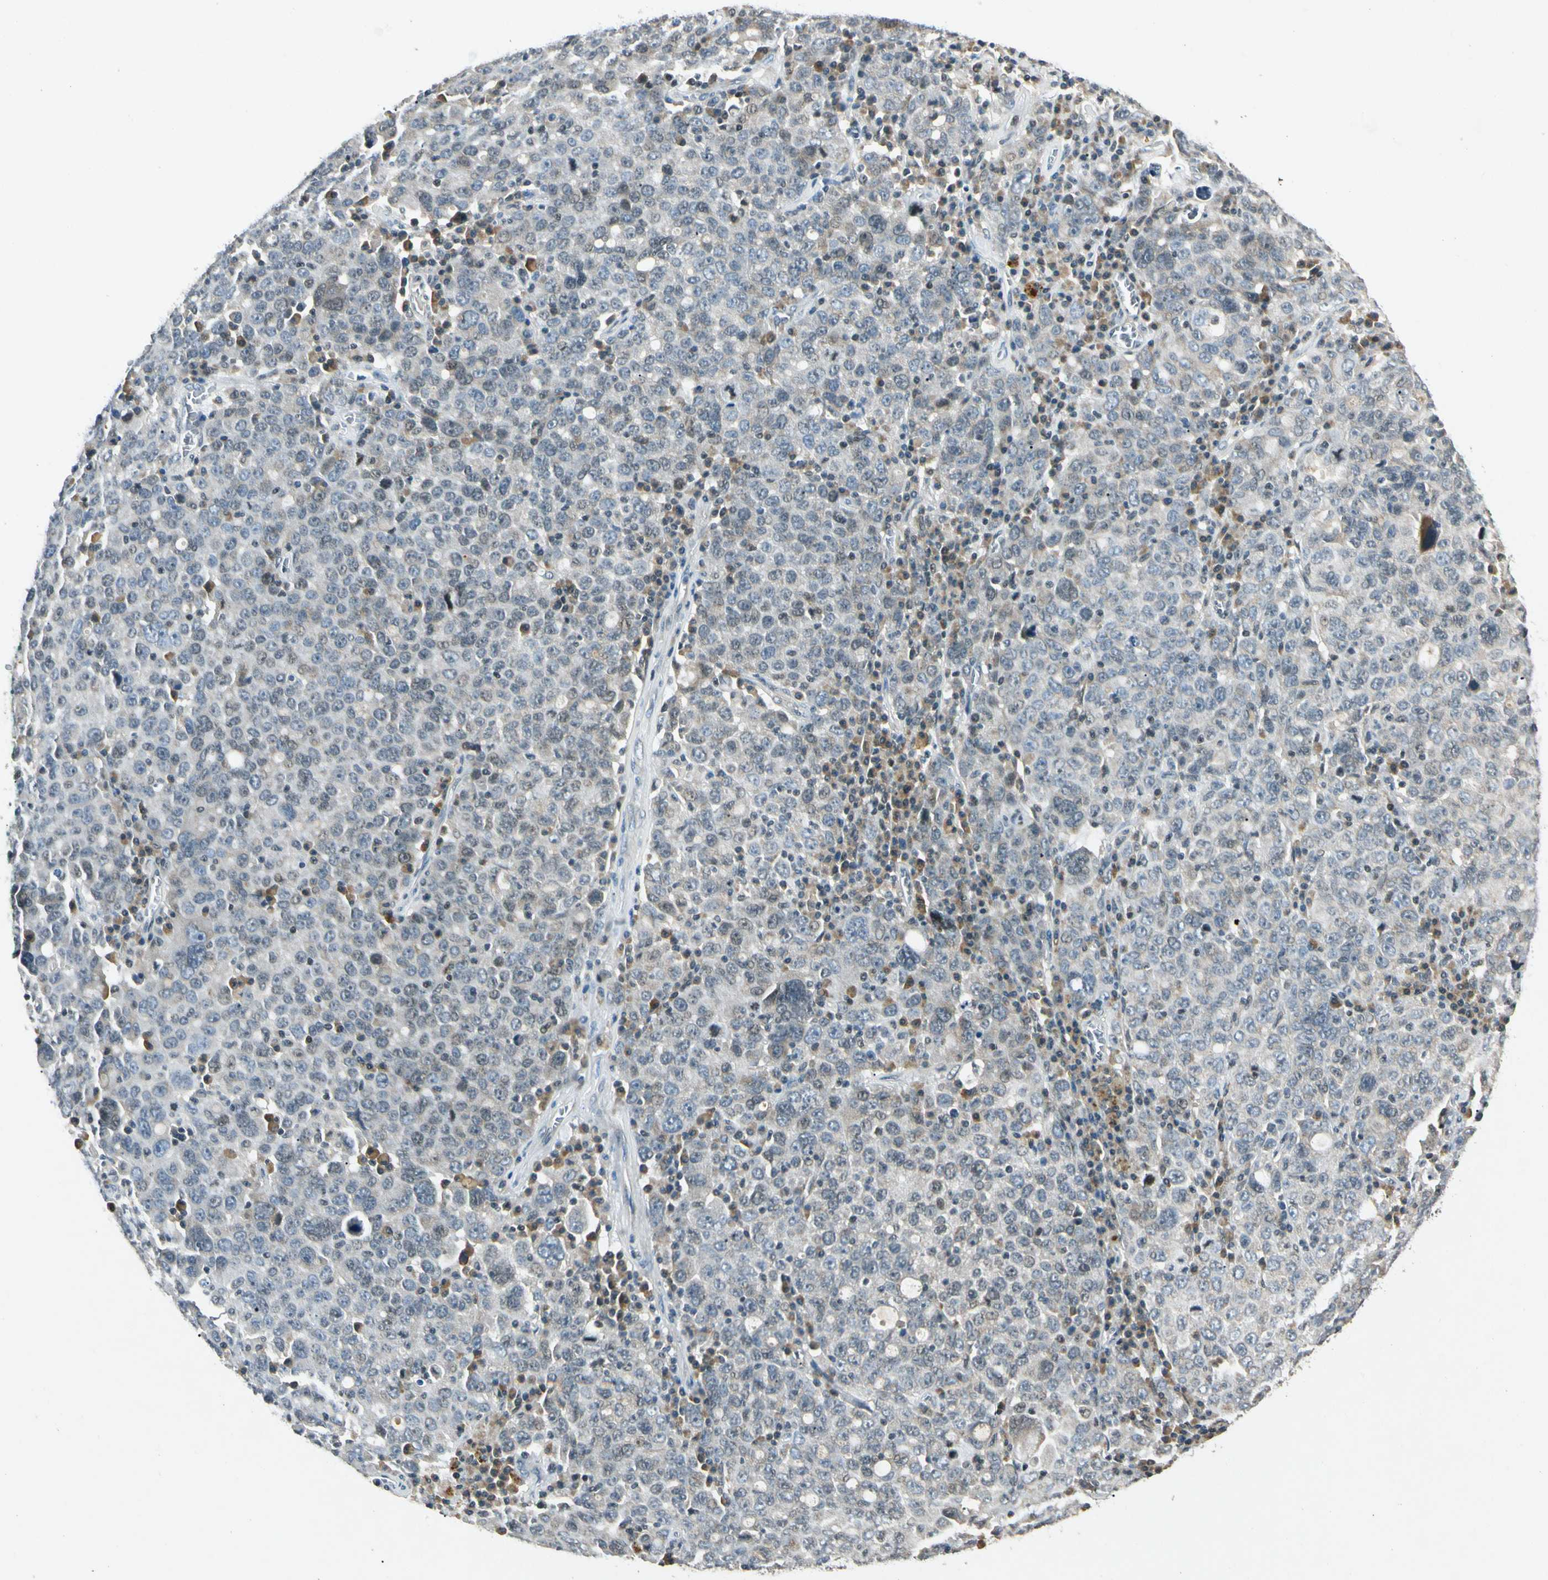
{"staining": {"intensity": "weak", "quantity": "<25%", "location": "cytoplasmic/membranous"}, "tissue": "ovarian cancer", "cell_type": "Tumor cells", "image_type": "cancer", "snomed": [{"axis": "morphology", "description": "Carcinoma, endometroid"}, {"axis": "topography", "description": "Ovary"}], "caption": "Photomicrograph shows no significant protein expression in tumor cells of ovarian endometroid carcinoma.", "gene": "ZBTB4", "patient": {"sex": "female", "age": 62}}